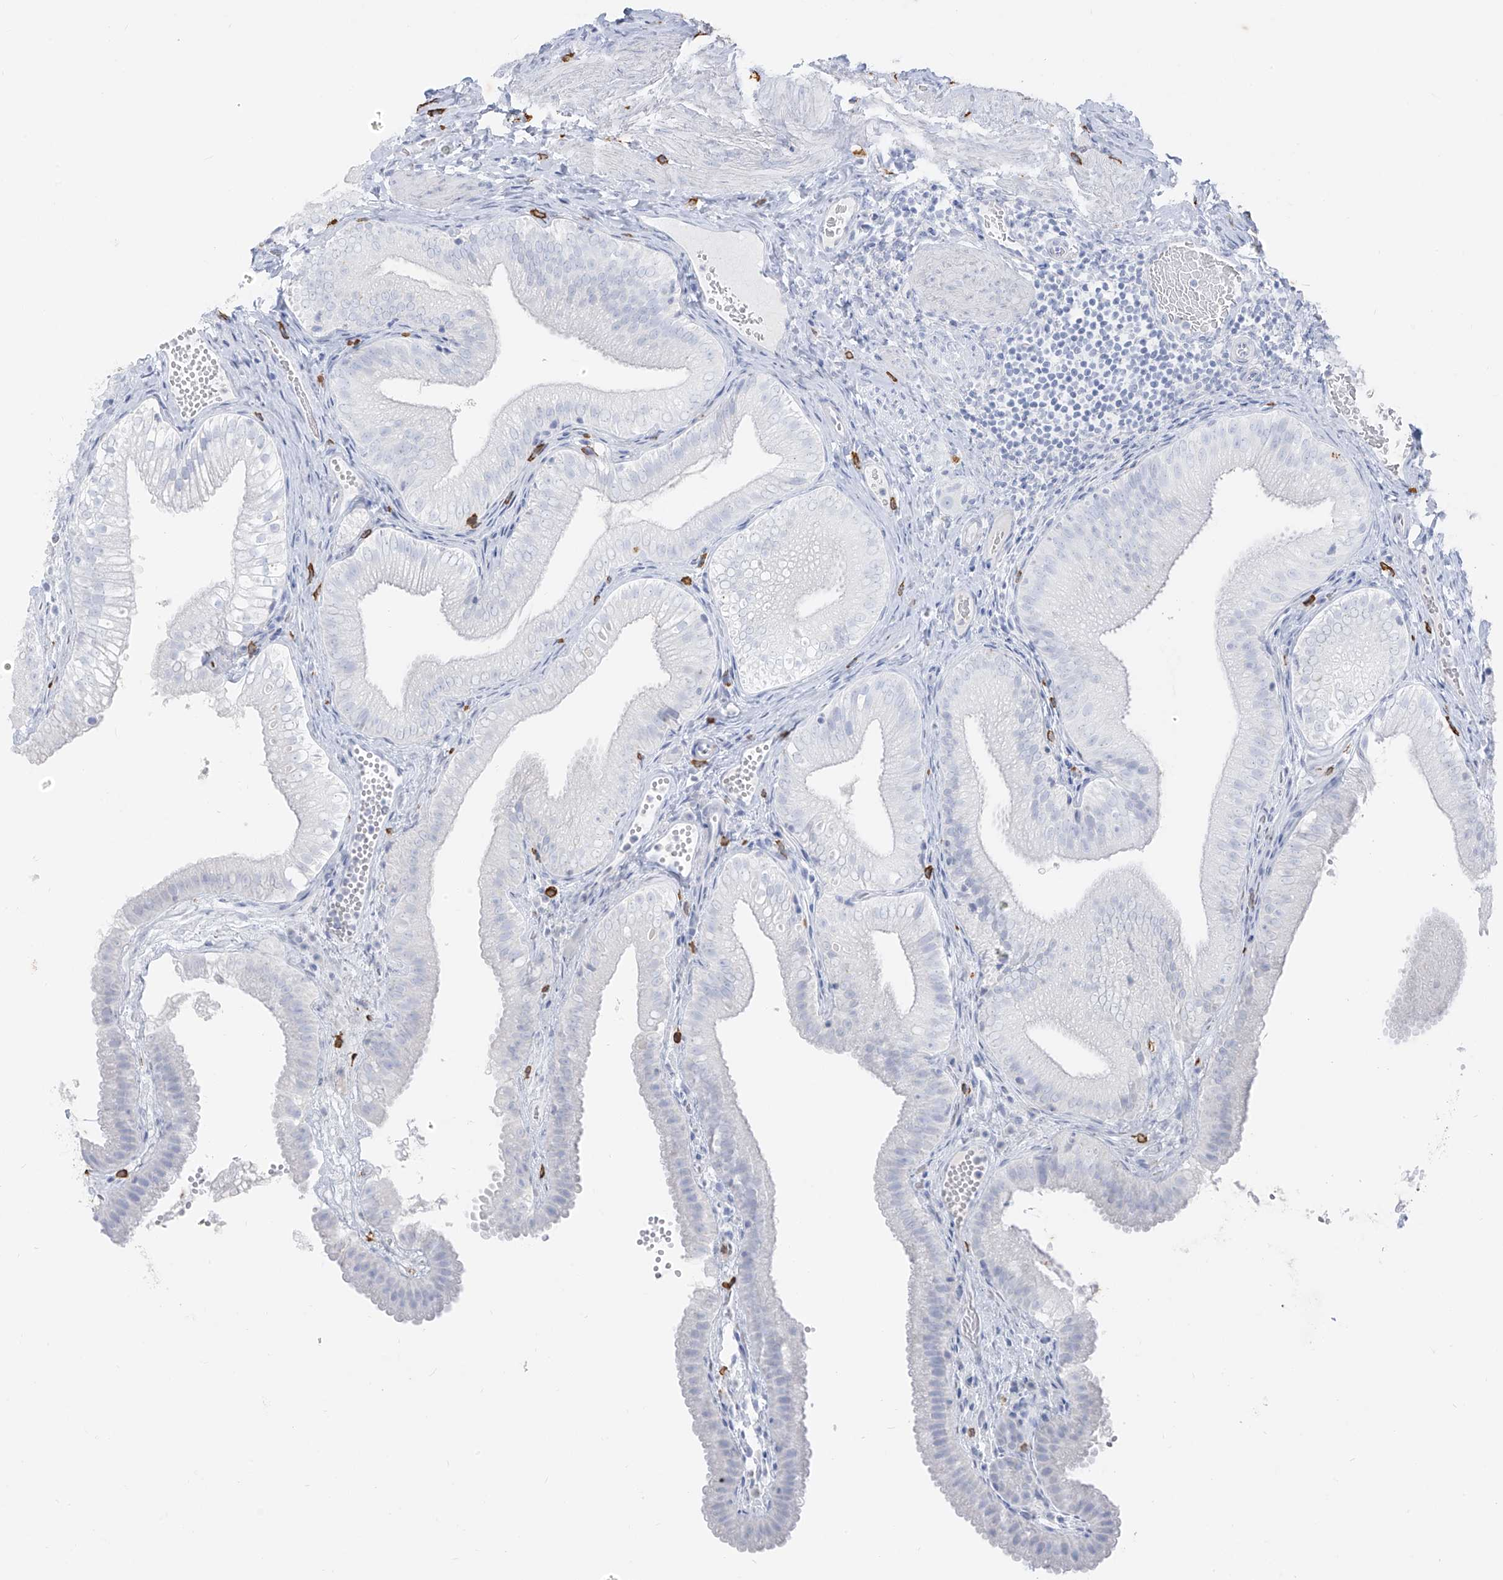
{"staining": {"intensity": "negative", "quantity": "none", "location": "none"}, "tissue": "gallbladder", "cell_type": "Glandular cells", "image_type": "normal", "snomed": [{"axis": "morphology", "description": "Normal tissue, NOS"}, {"axis": "topography", "description": "Gallbladder"}], "caption": "Immunohistochemistry photomicrograph of normal gallbladder: gallbladder stained with DAB (3,3'-diaminobenzidine) demonstrates no significant protein expression in glandular cells. Brightfield microscopy of IHC stained with DAB (brown) and hematoxylin (blue), captured at high magnification.", "gene": "CX3CR1", "patient": {"sex": "female", "age": 30}}